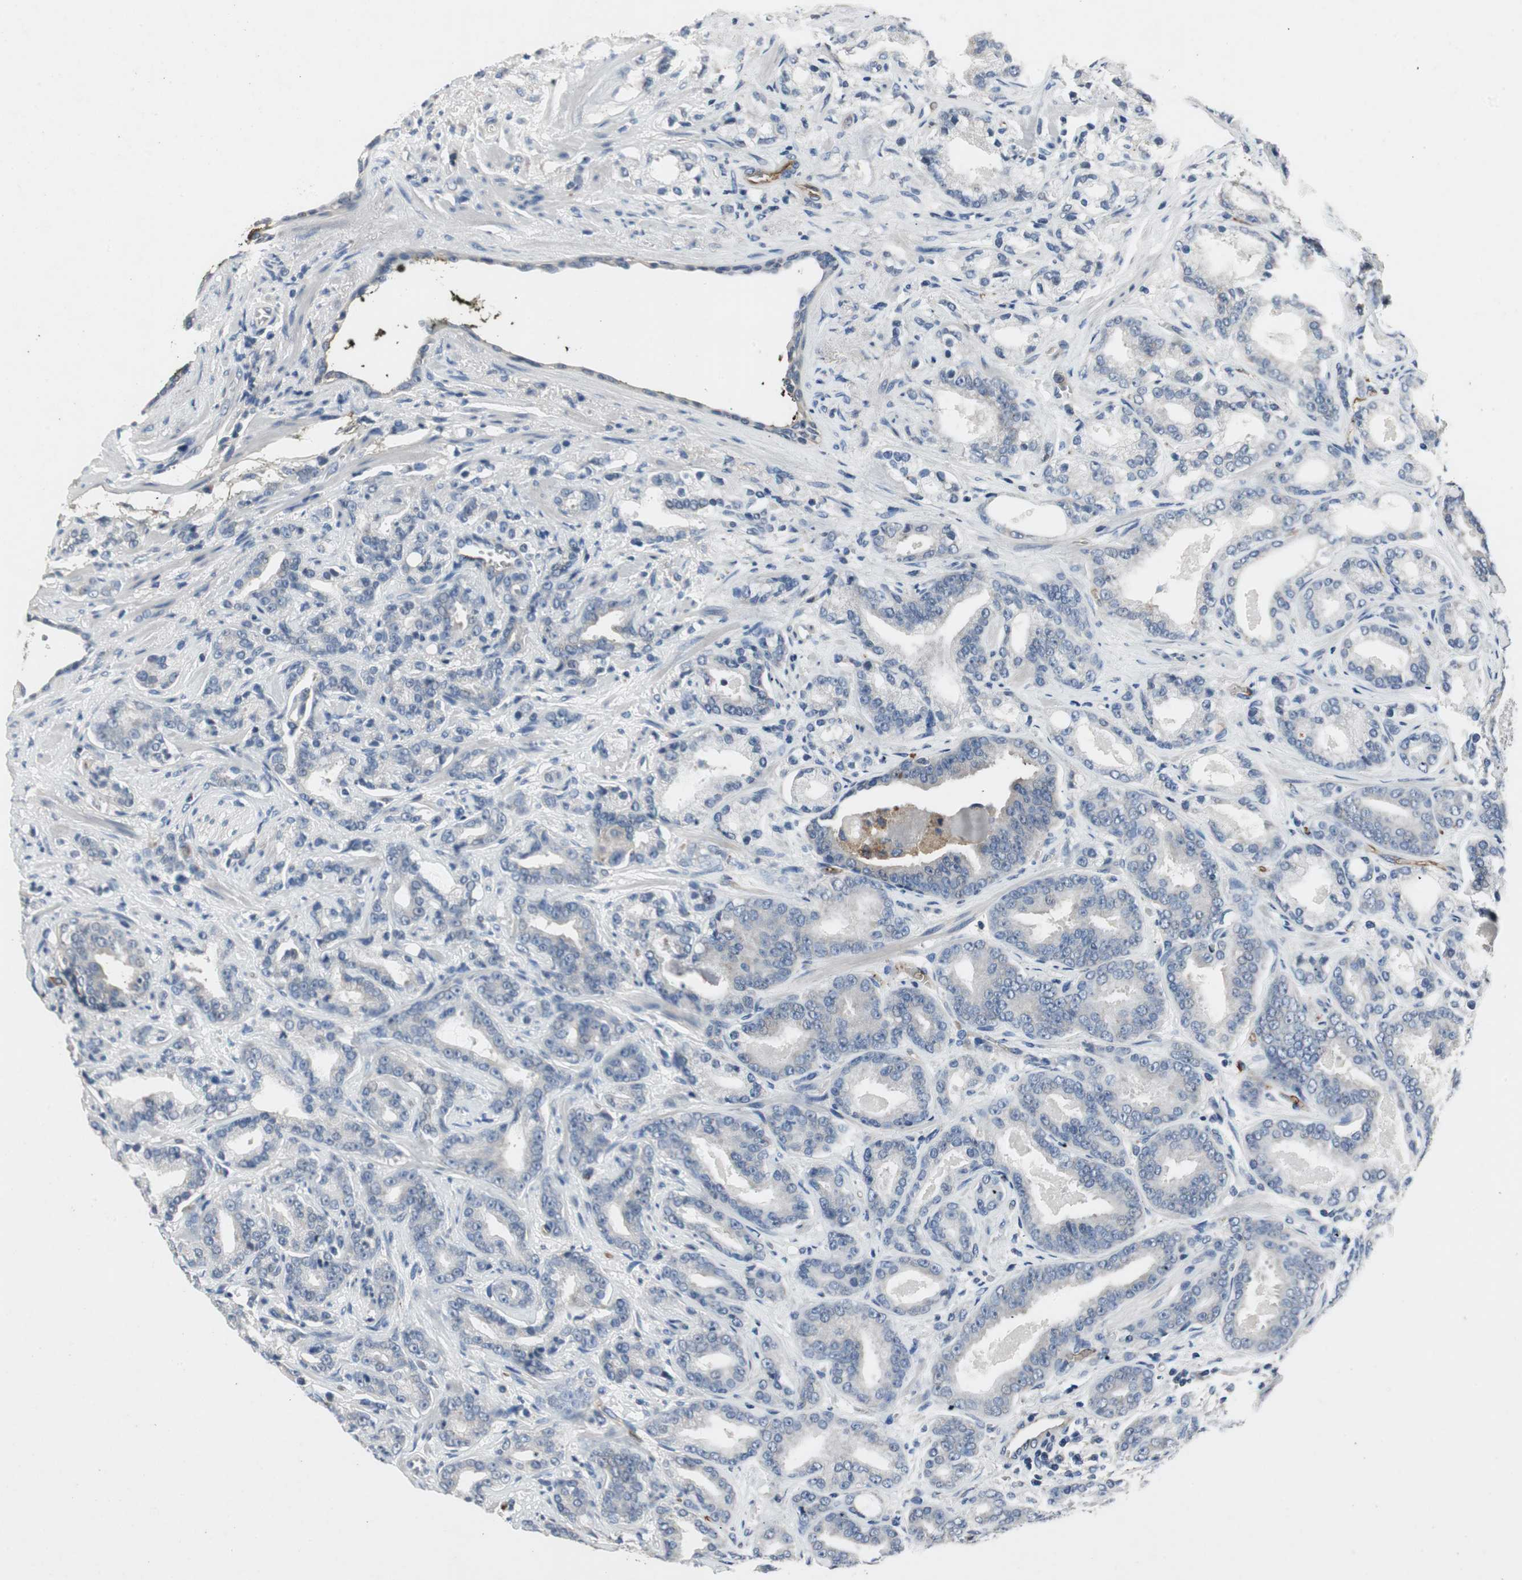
{"staining": {"intensity": "negative", "quantity": "none", "location": "none"}, "tissue": "prostate cancer", "cell_type": "Tumor cells", "image_type": "cancer", "snomed": [{"axis": "morphology", "description": "Adenocarcinoma, Low grade"}, {"axis": "topography", "description": "Prostate"}], "caption": "High power microscopy photomicrograph of an IHC histopathology image of prostate cancer, revealing no significant positivity in tumor cells.", "gene": "ALPL", "patient": {"sex": "male", "age": 63}}